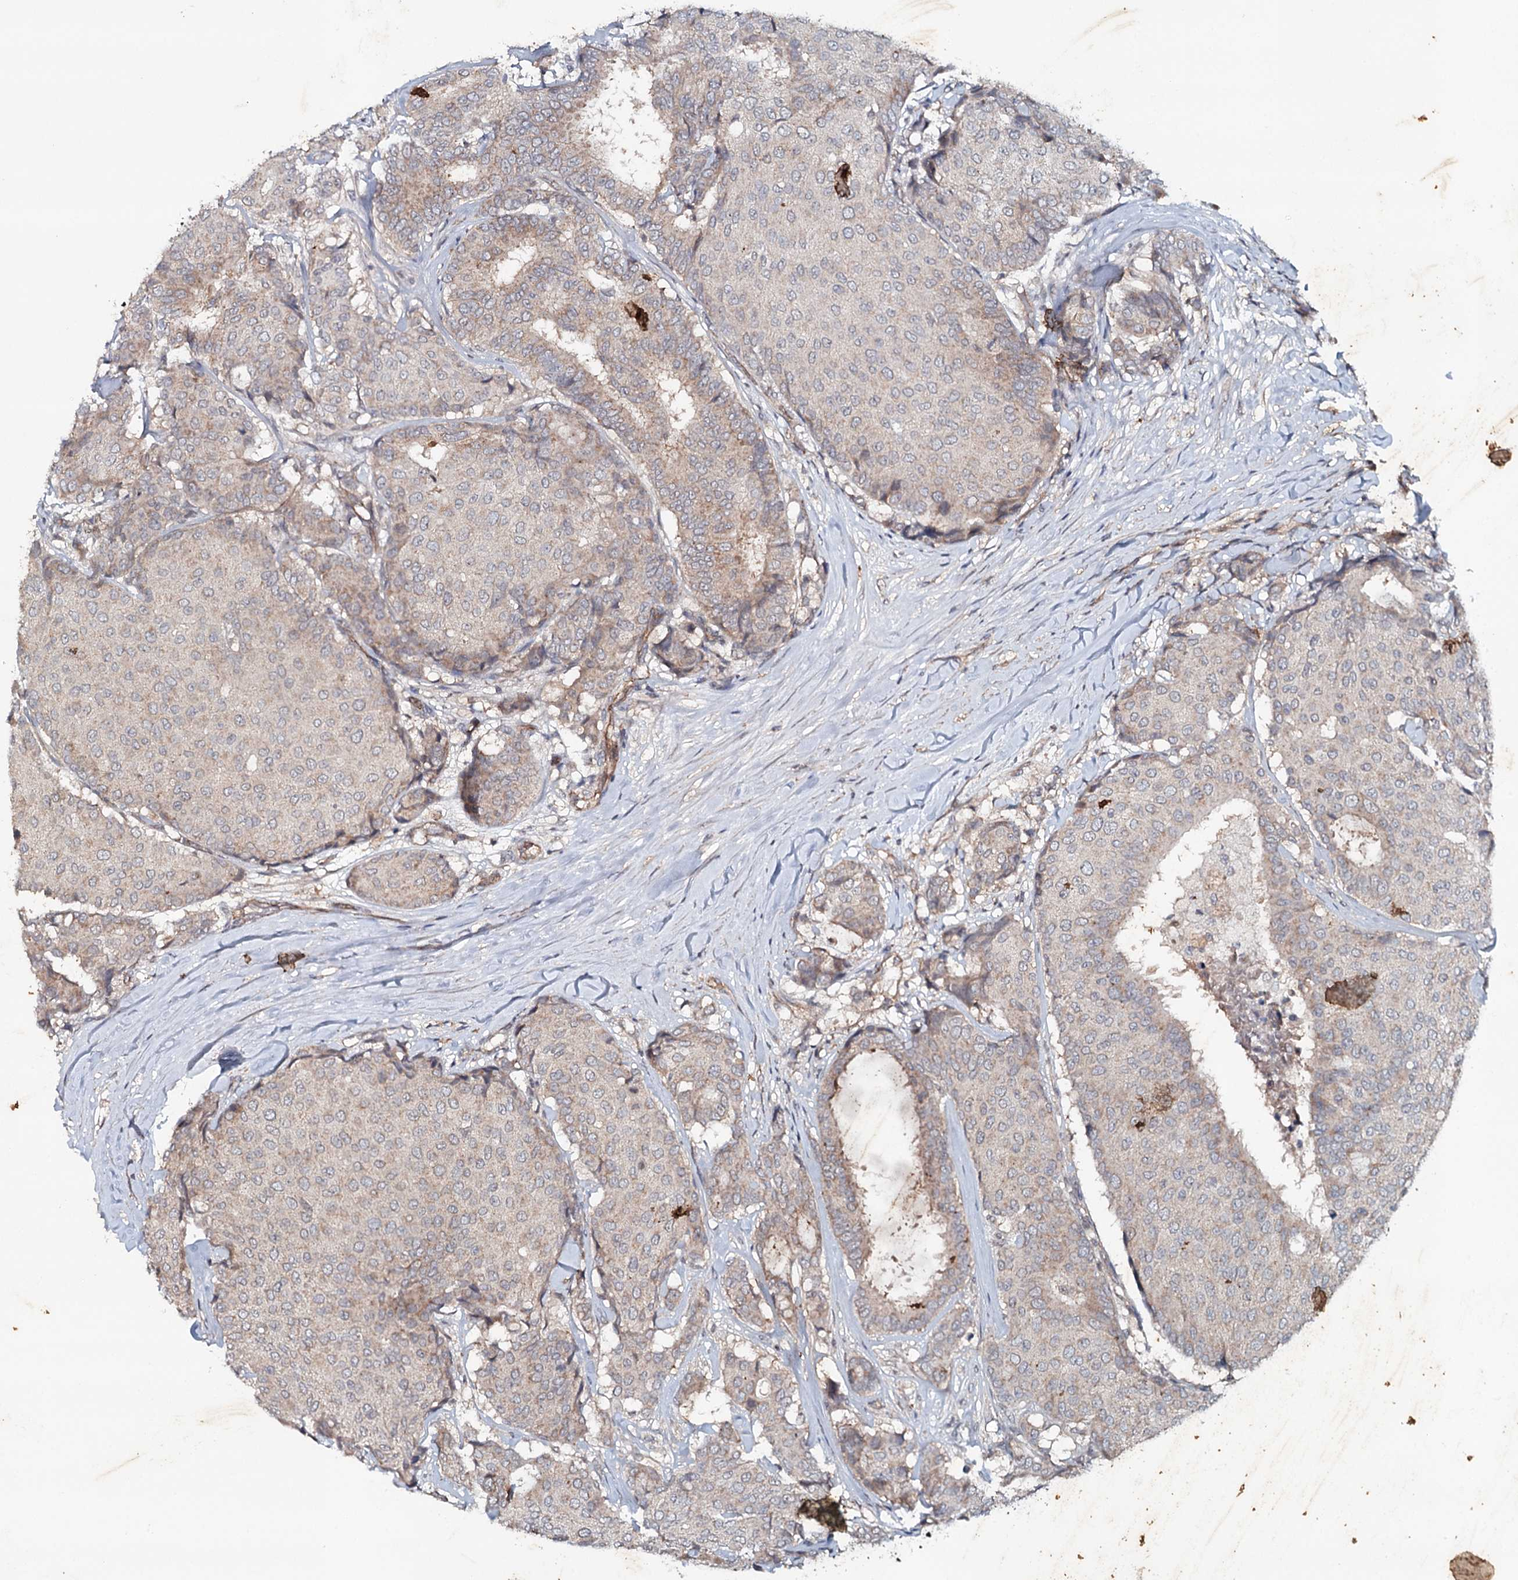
{"staining": {"intensity": "weak", "quantity": "25%-75%", "location": "cytoplasmic/membranous"}, "tissue": "breast cancer", "cell_type": "Tumor cells", "image_type": "cancer", "snomed": [{"axis": "morphology", "description": "Duct carcinoma"}, {"axis": "topography", "description": "Breast"}], "caption": "A high-resolution image shows IHC staining of breast infiltrating ductal carcinoma, which displays weak cytoplasmic/membranous positivity in about 25%-75% of tumor cells.", "gene": "SYNPO", "patient": {"sex": "female", "age": 75}}